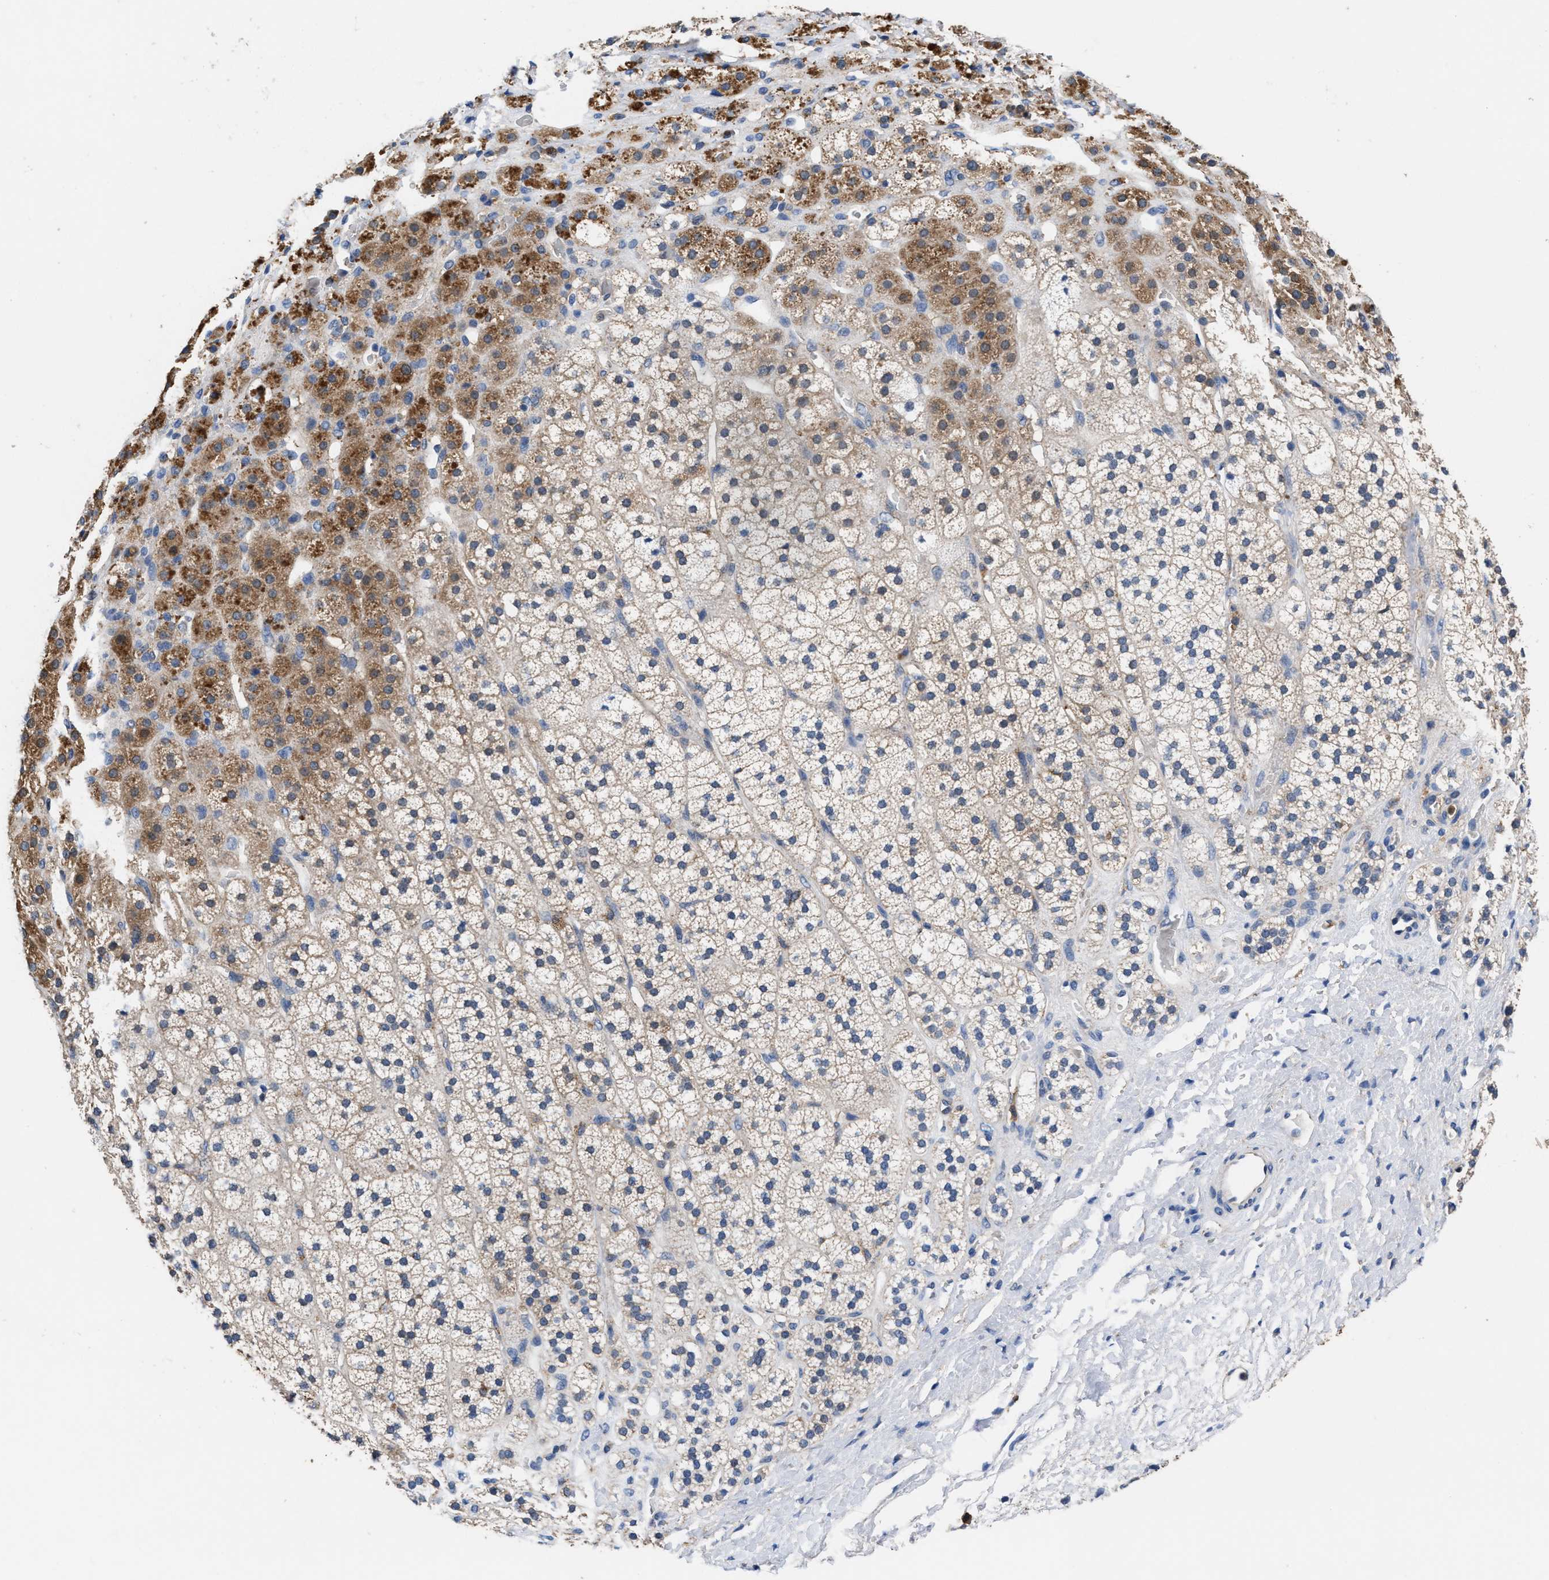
{"staining": {"intensity": "moderate", "quantity": ">75%", "location": "cytoplasmic/membranous"}, "tissue": "adrenal gland", "cell_type": "Glandular cells", "image_type": "normal", "snomed": [{"axis": "morphology", "description": "Normal tissue, NOS"}, {"axis": "topography", "description": "Adrenal gland"}], "caption": "IHC staining of unremarkable adrenal gland, which exhibits medium levels of moderate cytoplasmic/membranous staining in about >75% of glandular cells indicating moderate cytoplasmic/membranous protein expression. The staining was performed using DAB (brown) for protein detection and nuclei were counterstained in hematoxylin (blue).", "gene": "ACLY", "patient": {"sex": "male", "age": 56}}